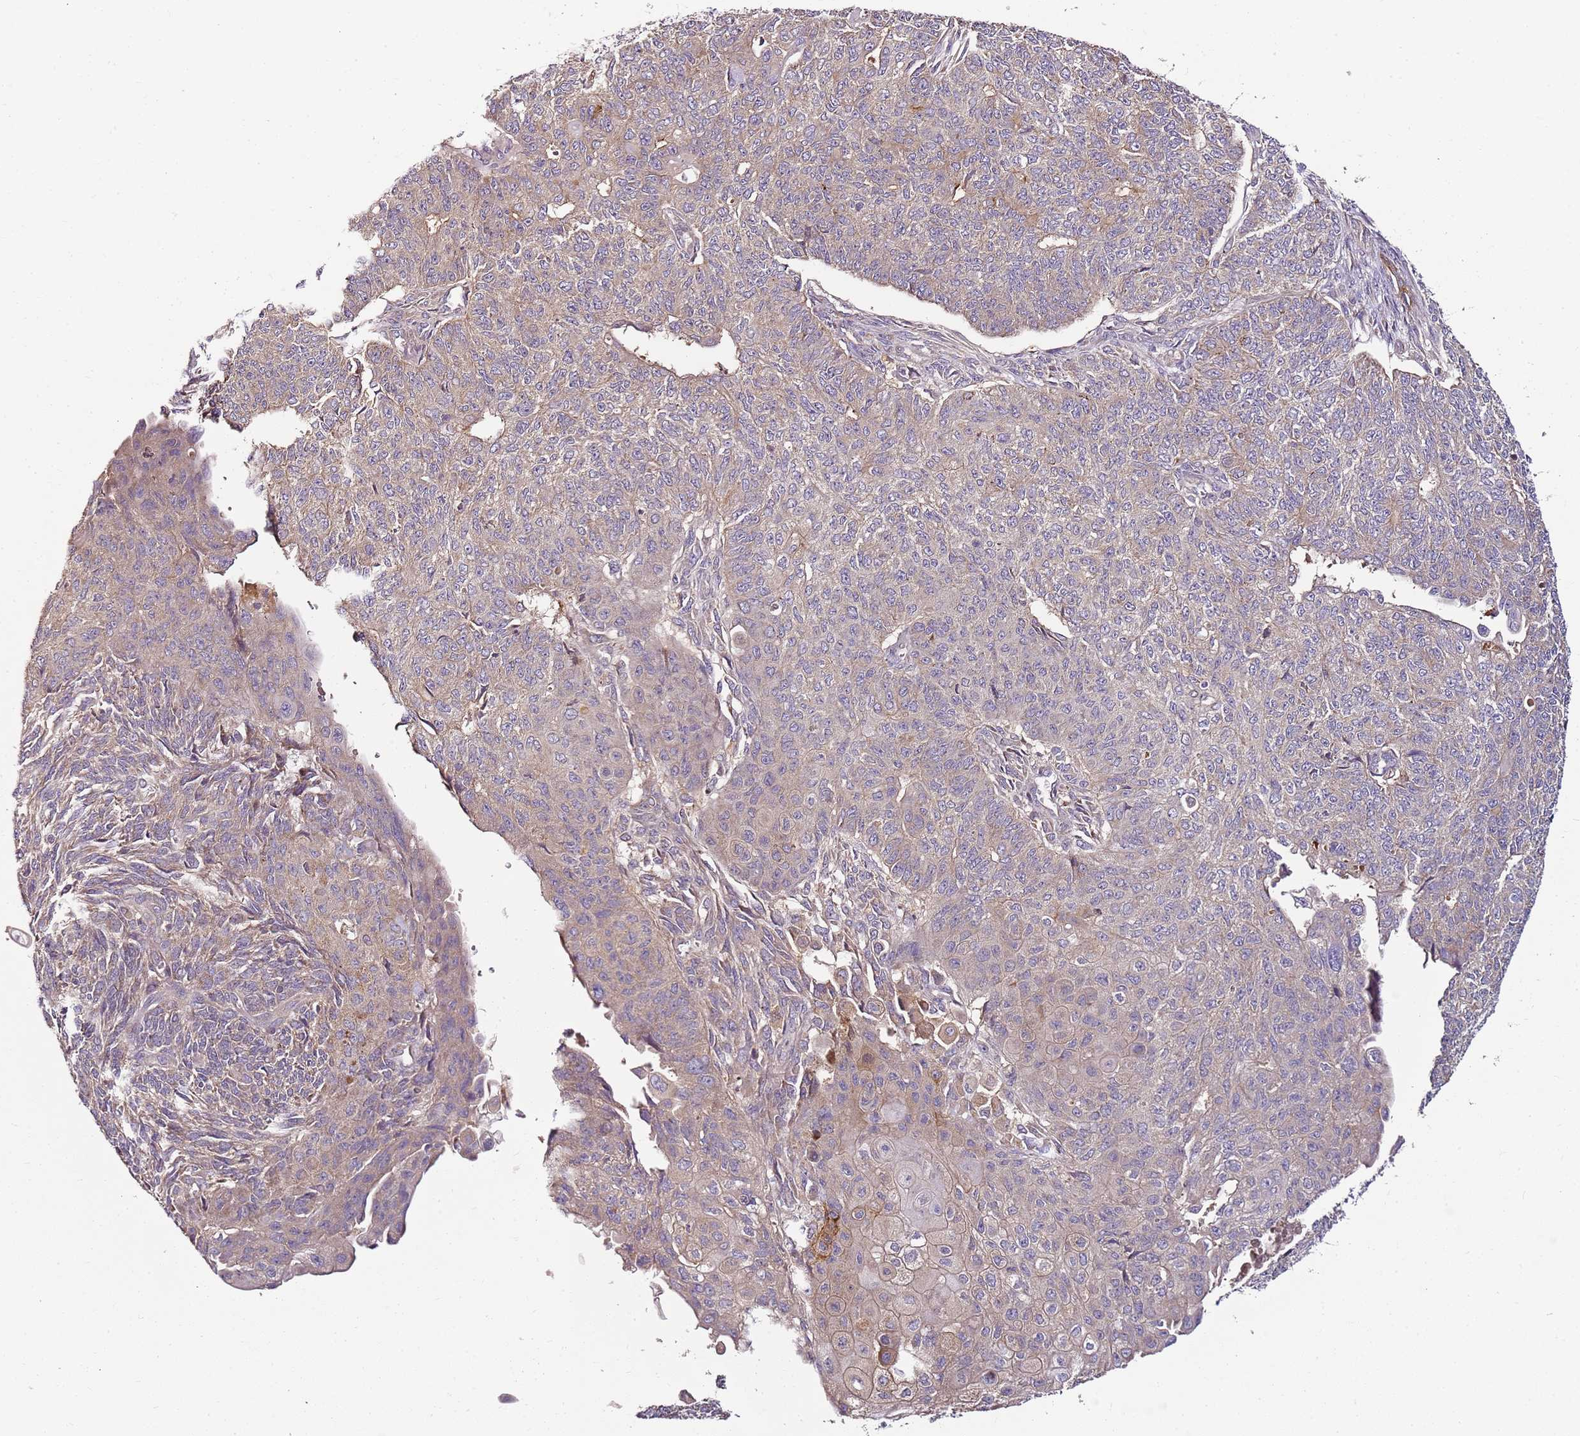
{"staining": {"intensity": "weak", "quantity": "25%-75%", "location": "cytoplasmic/membranous"}, "tissue": "endometrial cancer", "cell_type": "Tumor cells", "image_type": "cancer", "snomed": [{"axis": "morphology", "description": "Adenocarcinoma, NOS"}, {"axis": "topography", "description": "Endometrium"}], "caption": "Human adenocarcinoma (endometrial) stained with a brown dye displays weak cytoplasmic/membranous positive positivity in approximately 25%-75% of tumor cells.", "gene": "KRTAP21-3", "patient": {"sex": "female", "age": 32}}